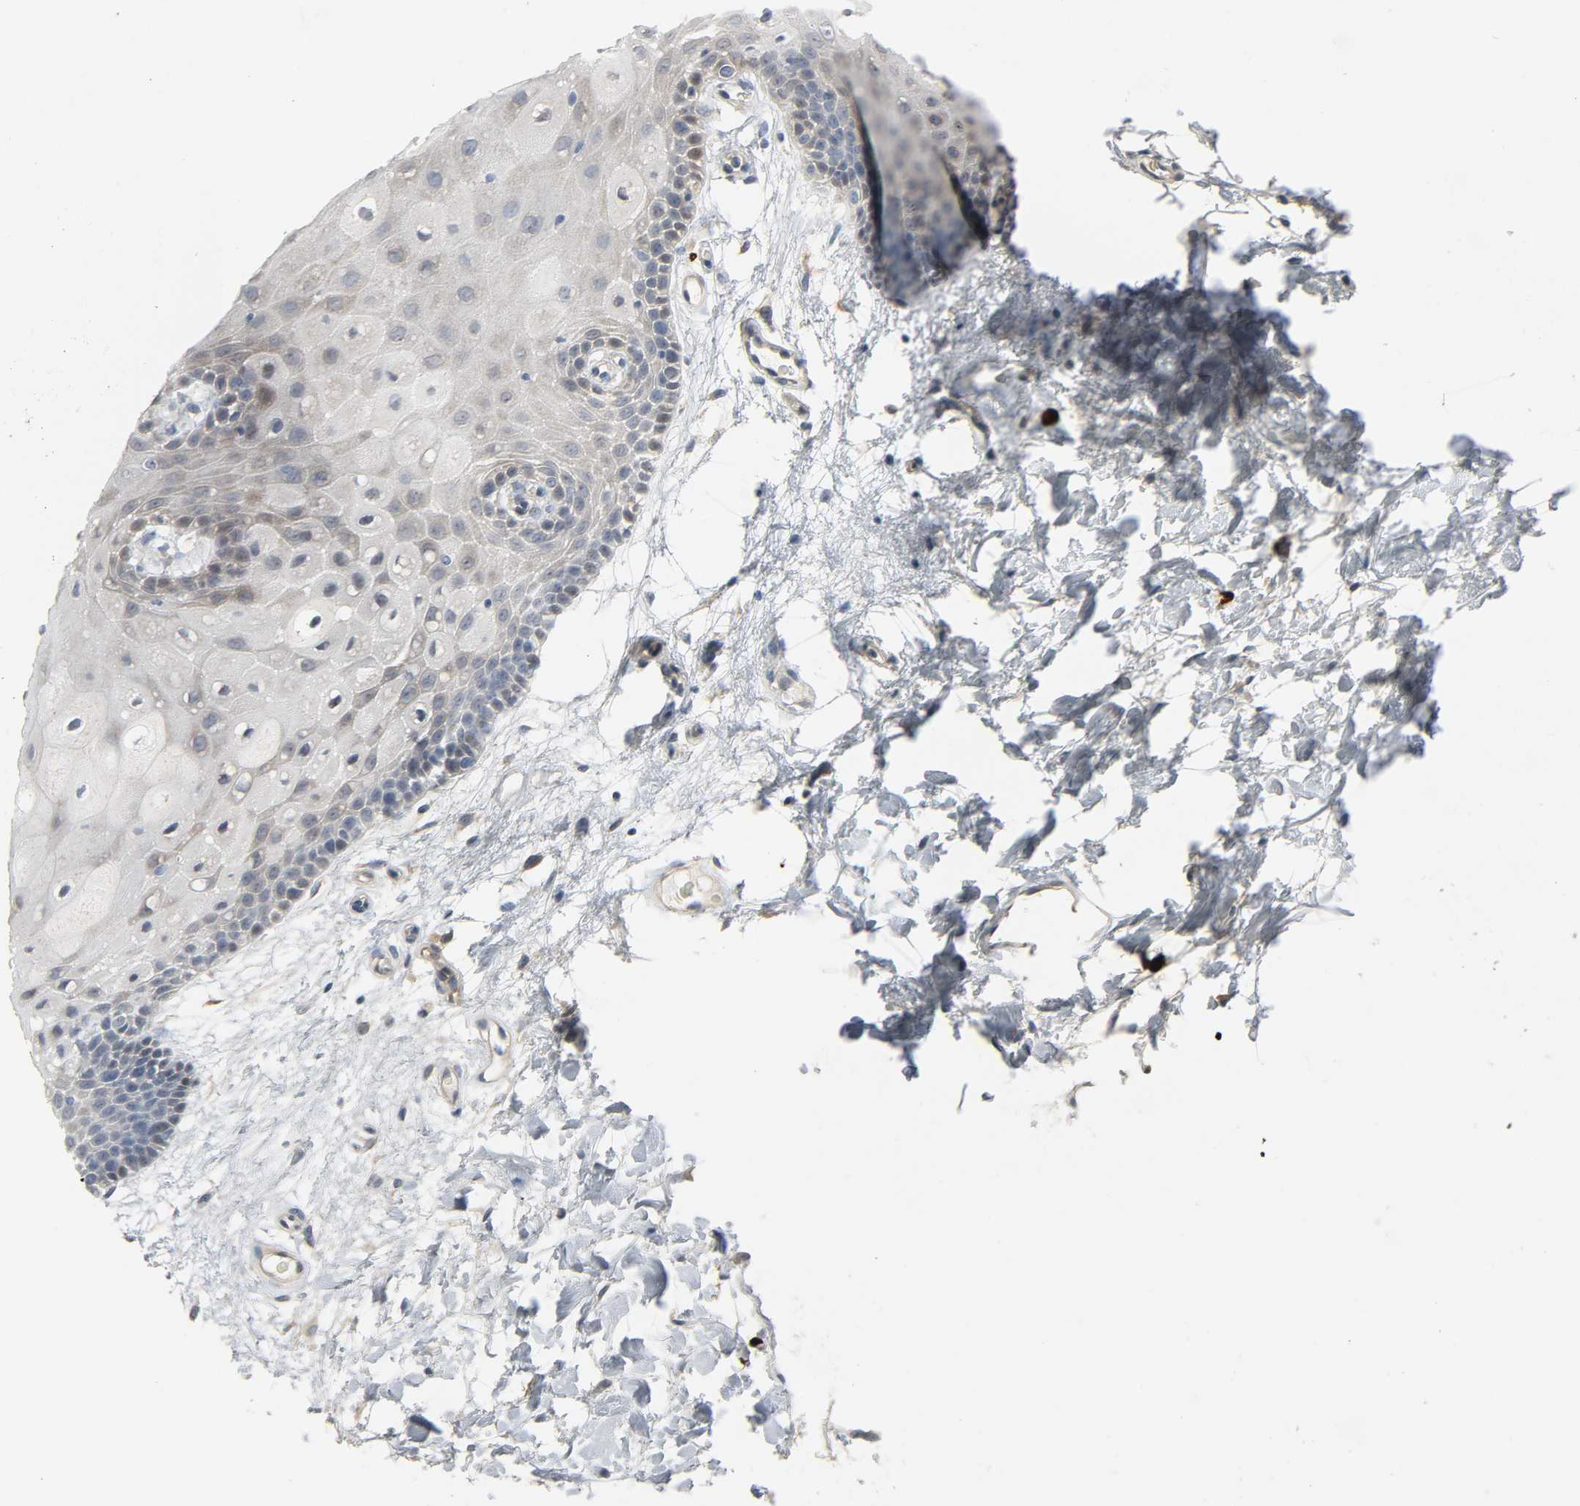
{"staining": {"intensity": "weak", "quantity": "<25%", "location": "cytoplasmic/membranous"}, "tissue": "oral mucosa", "cell_type": "Squamous epithelial cells", "image_type": "normal", "snomed": [{"axis": "morphology", "description": "Normal tissue, NOS"}, {"axis": "morphology", "description": "Squamous cell carcinoma, NOS"}, {"axis": "topography", "description": "Skeletal muscle"}, {"axis": "topography", "description": "Oral tissue"}, {"axis": "topography", "description": "Head-Neck"}], "caption": "Protein analysis of benign oral mucosa displays no significant staining in squamous epithelial cells. (Immunohistochemistry, brightfield microscopy, high magnification).", "gene": "LIMCH1", "patient": {"sex": "male", "age": 71}}